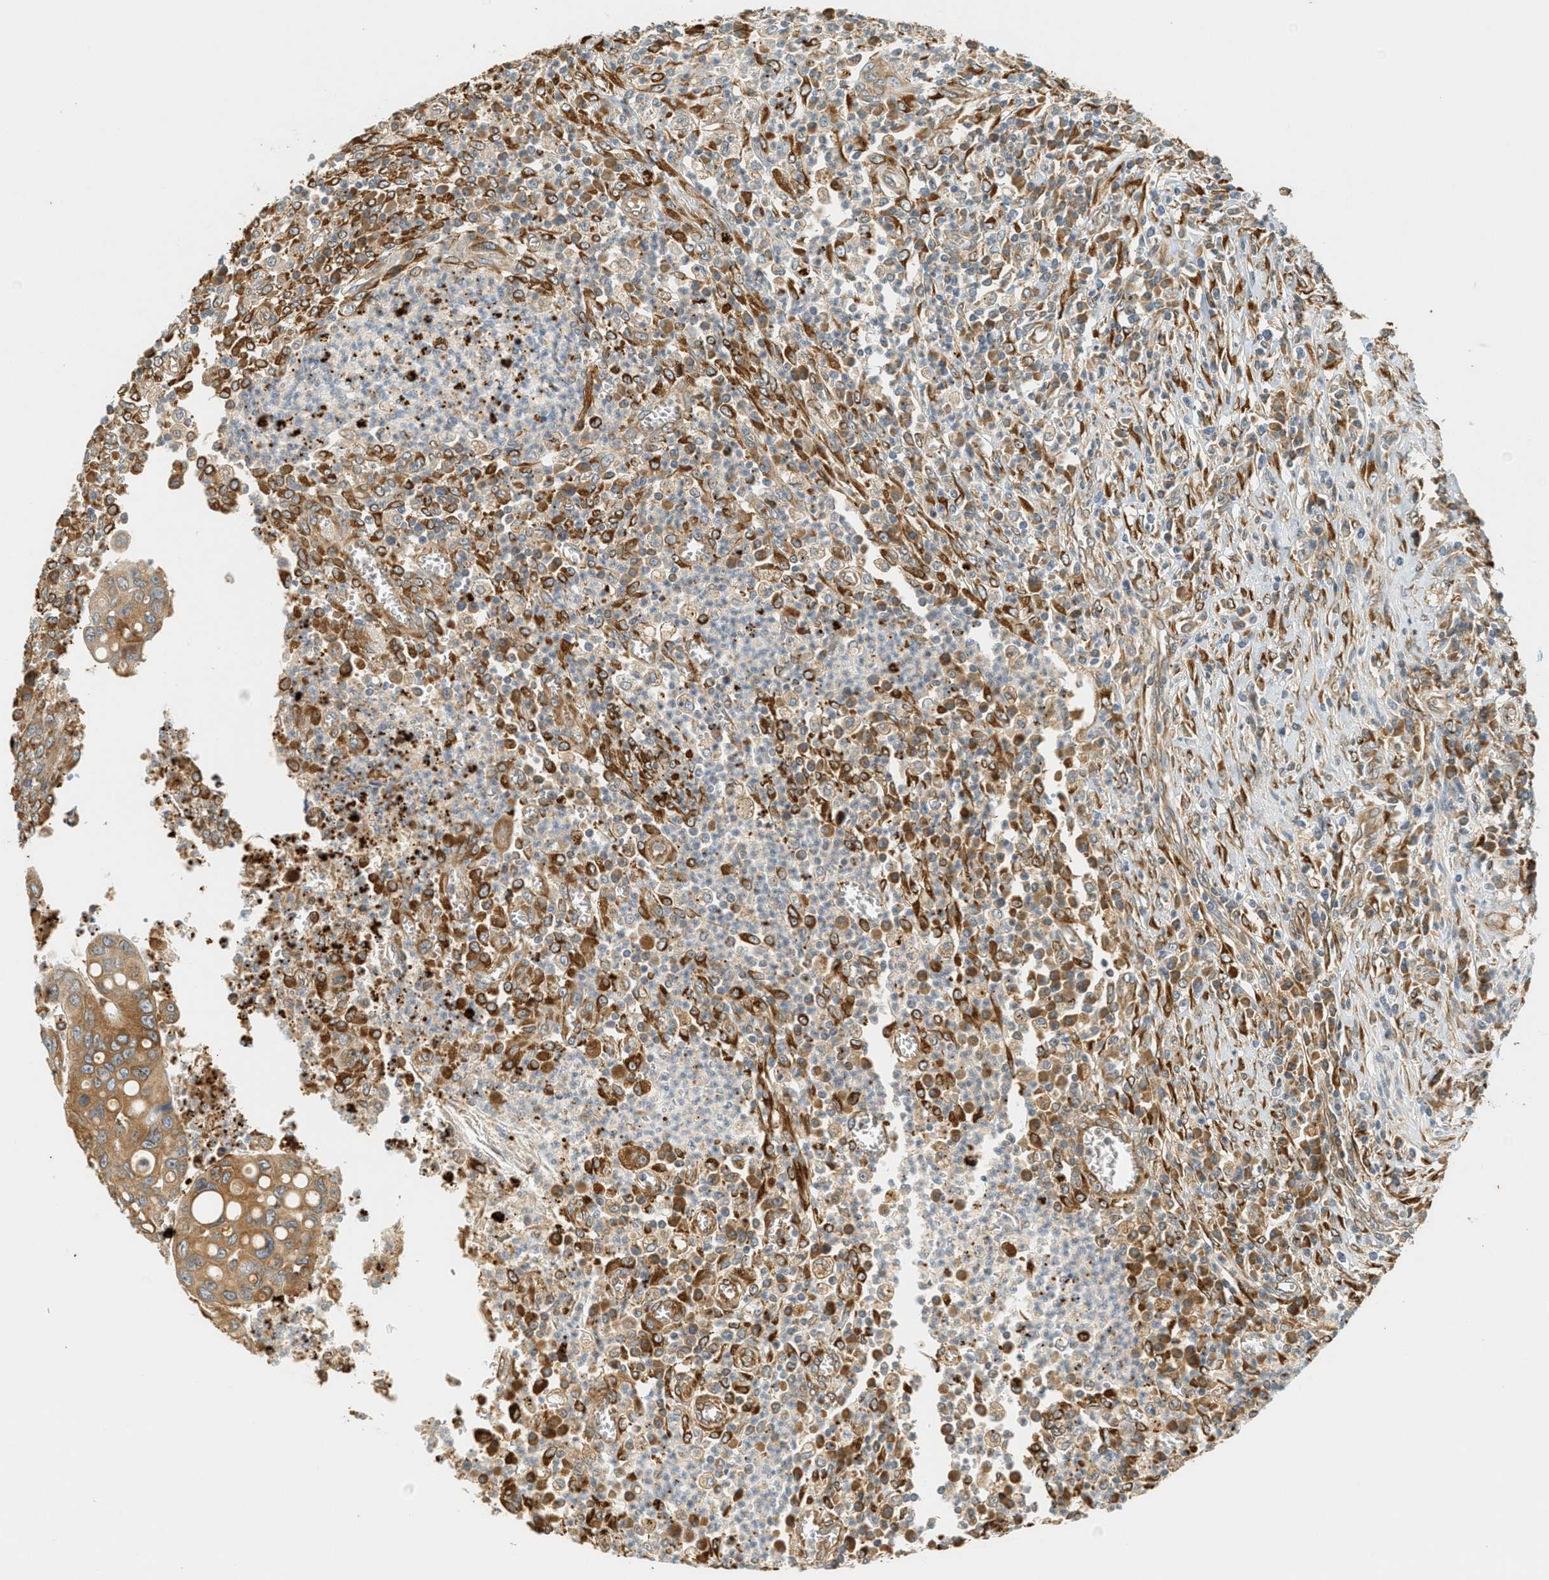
{"staining": {"intensity": "moderate", "quantity": ">75%", "location": "cytoplasmic/membranous"}, "tissue": "colorectal cancer", "cell_type": "Tumor cells", "image_type": "cancer", "snomed": [{"axis": "morphology", "description": "Inflammation, NOS"}, {"axis": "morphology", "description": "Adenocarcinoma, NOS"}, {"axis": "topography", "description": "Colon"}], "caption": "DAB (3,3'-diaminobenzidine) immunohistochemical staining of human colorectal adenocarcinoma reveals moderate cytoplasmic/membranous protein staining in approximately >75% of tumor cells. The staining was performed using DAB to visualize the protein expression in brown, while the nuclei were stained in blue with hematoxylin (Magnification: 20x).", "gene": "PDK1", "patient": {"sex": "male", "age": 72}}